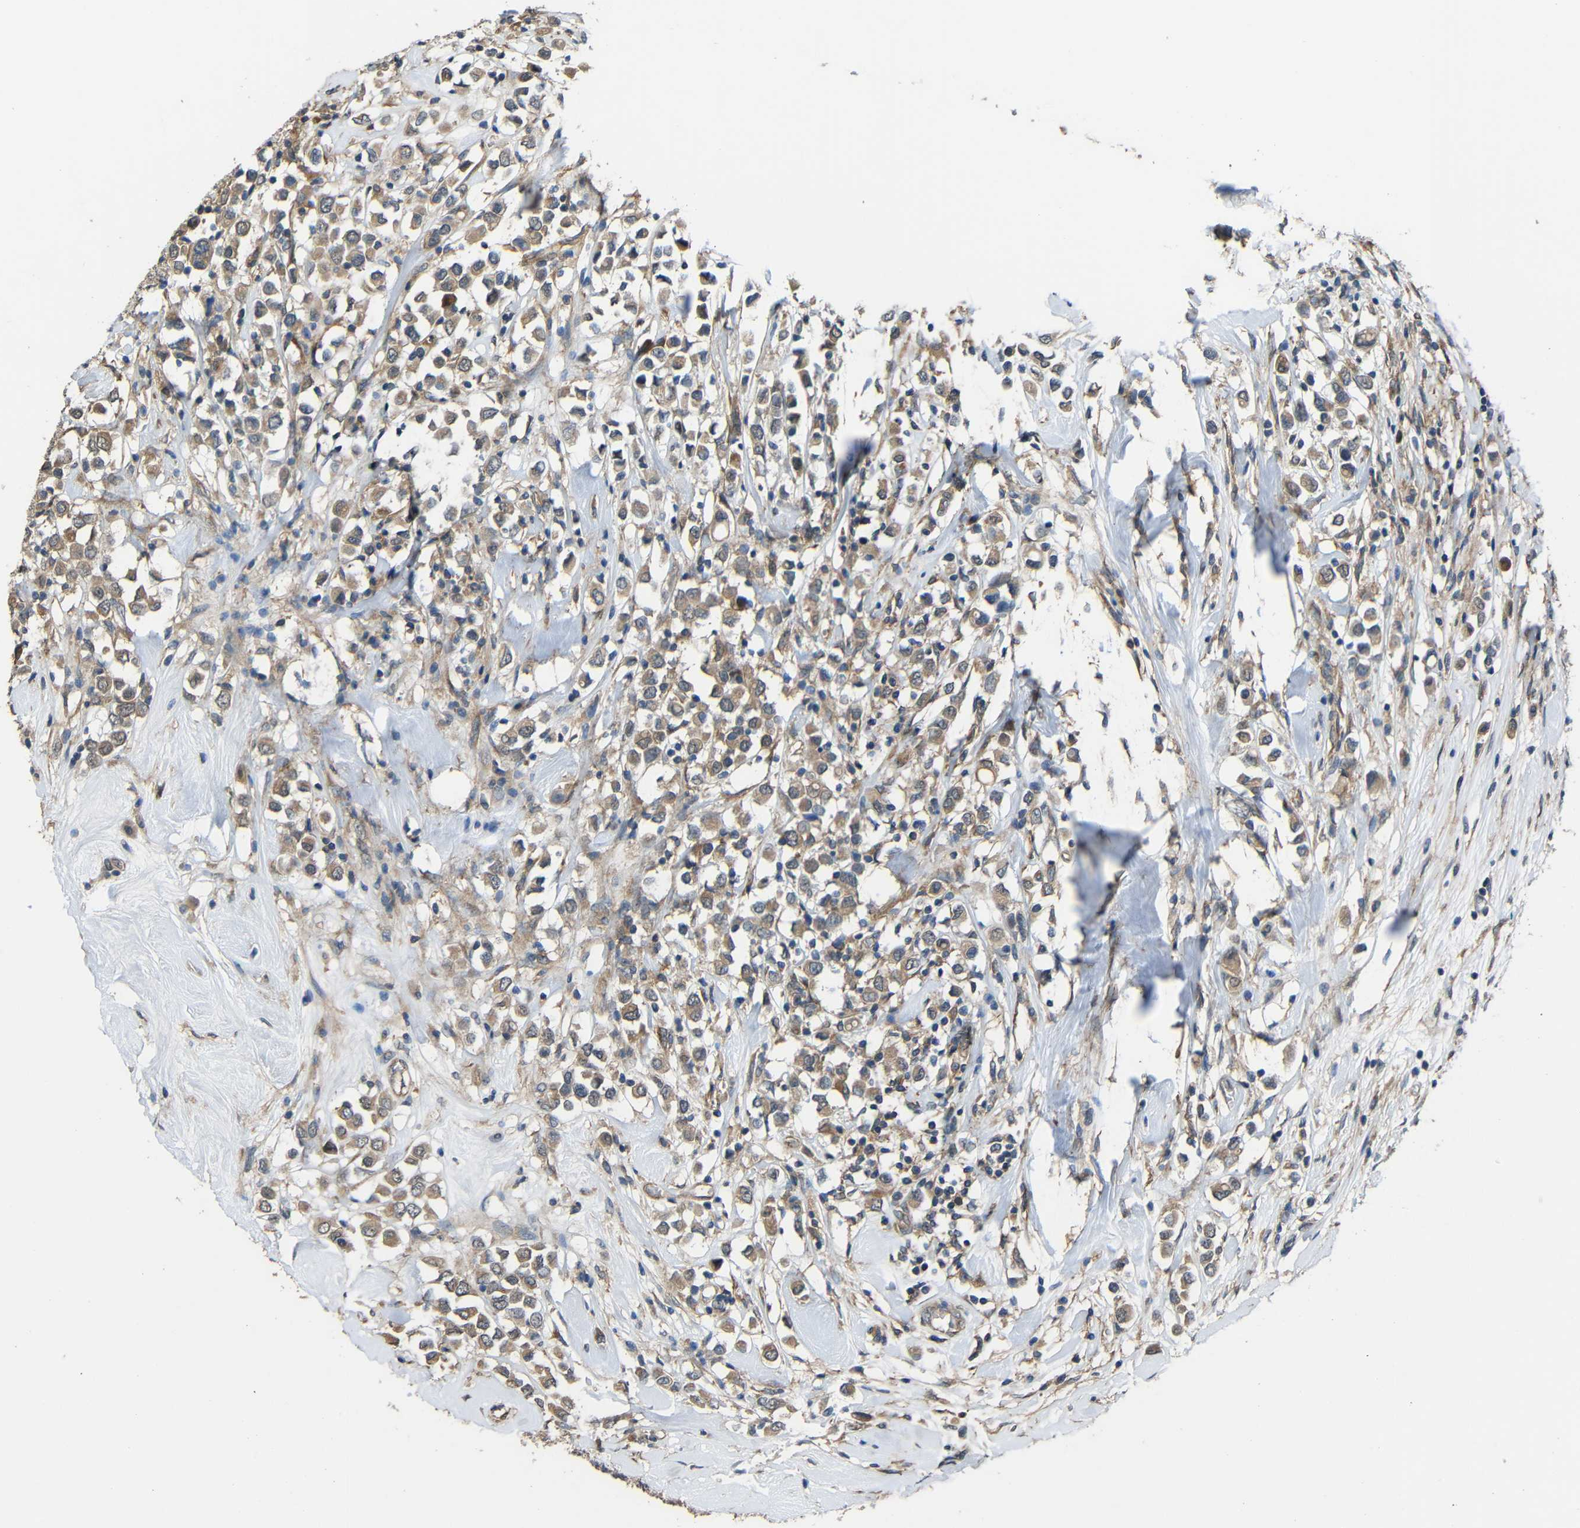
{"staining": {"intensity": "weak", "quantity": ">75%", "location": "cytoplasmic/membranous"}, "tissue": "breast cancer", "cell_type": "Tumor cells", "image_type": "cancer", "snomed": [{"axis": "morphology", "description": "Duct carcinoma"}, {"axis": "topography", "description": "Breast"}], "caption": "Infiltrating ductal carcinoma (breast) was stained to show a protein in brown. There is low levels of weak cytoplasmic/membranous expression in about >75% of tumor cells. (Brightfield microscopy of DAB IHC at high magnification).", "gene": "CHST9", "patient": {"sex": "female", "age": 61}}